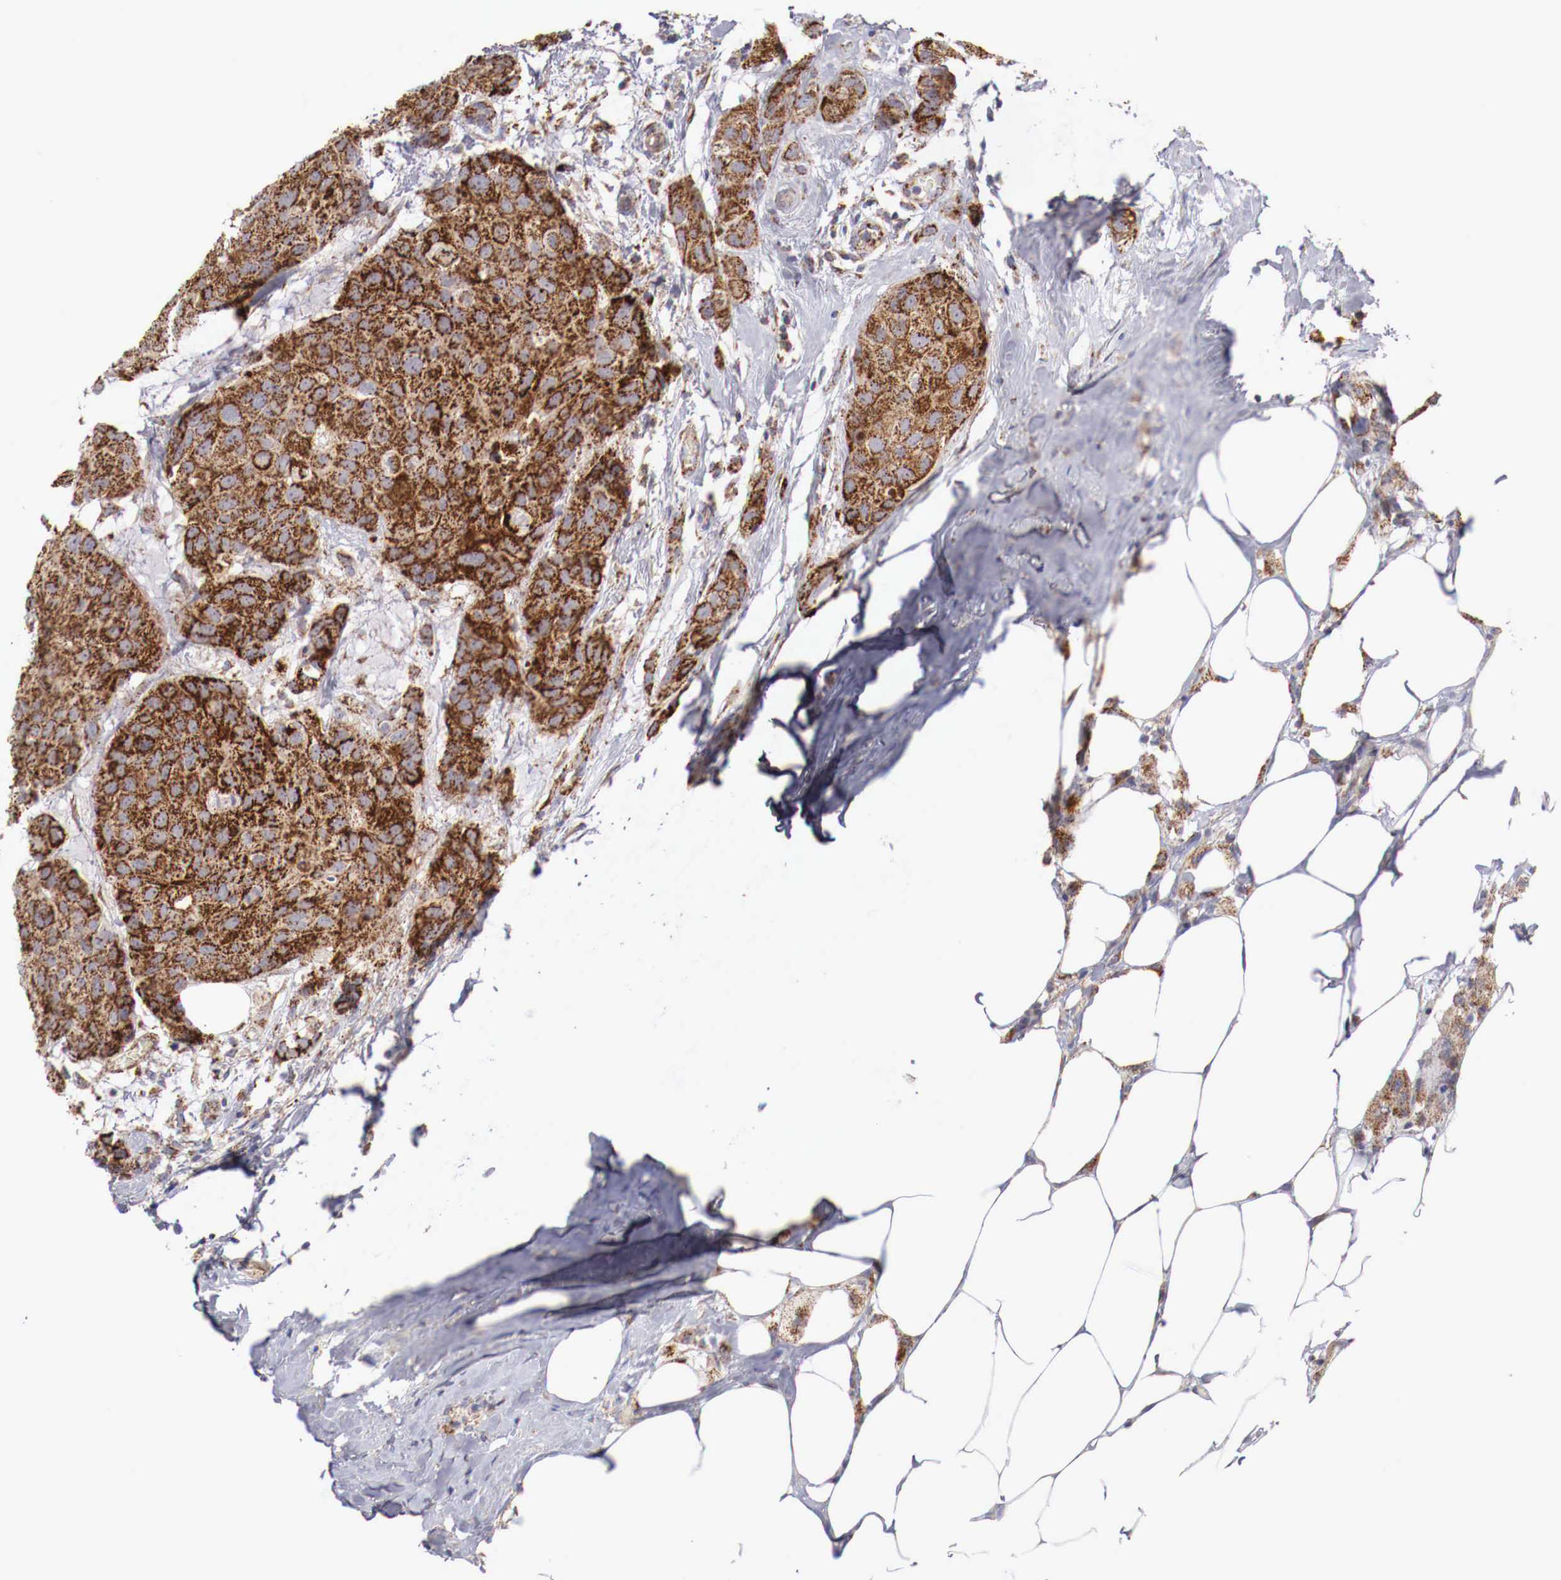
{"staining": {"intensity": "strong", "quantity": ">75%", "location": "cytoplasmic/membranous"}, "tissue": "breast cancer", "cell_type": "Tumor cells", "image_type": "cancer", "snomed": [{"axis": "morphology", "description": "Duct carcinoma"}, {"axis": "topography", "description": "Breast"}], "caption": "A micrograph showing strong cytoplasmic/membranous expression in about >75% of tumor cells in breast cancer, as visualized by brown immunohistochemical staining.", "gene": "XPNPEP3", "patient": {"sex": "female", "age": 68}}